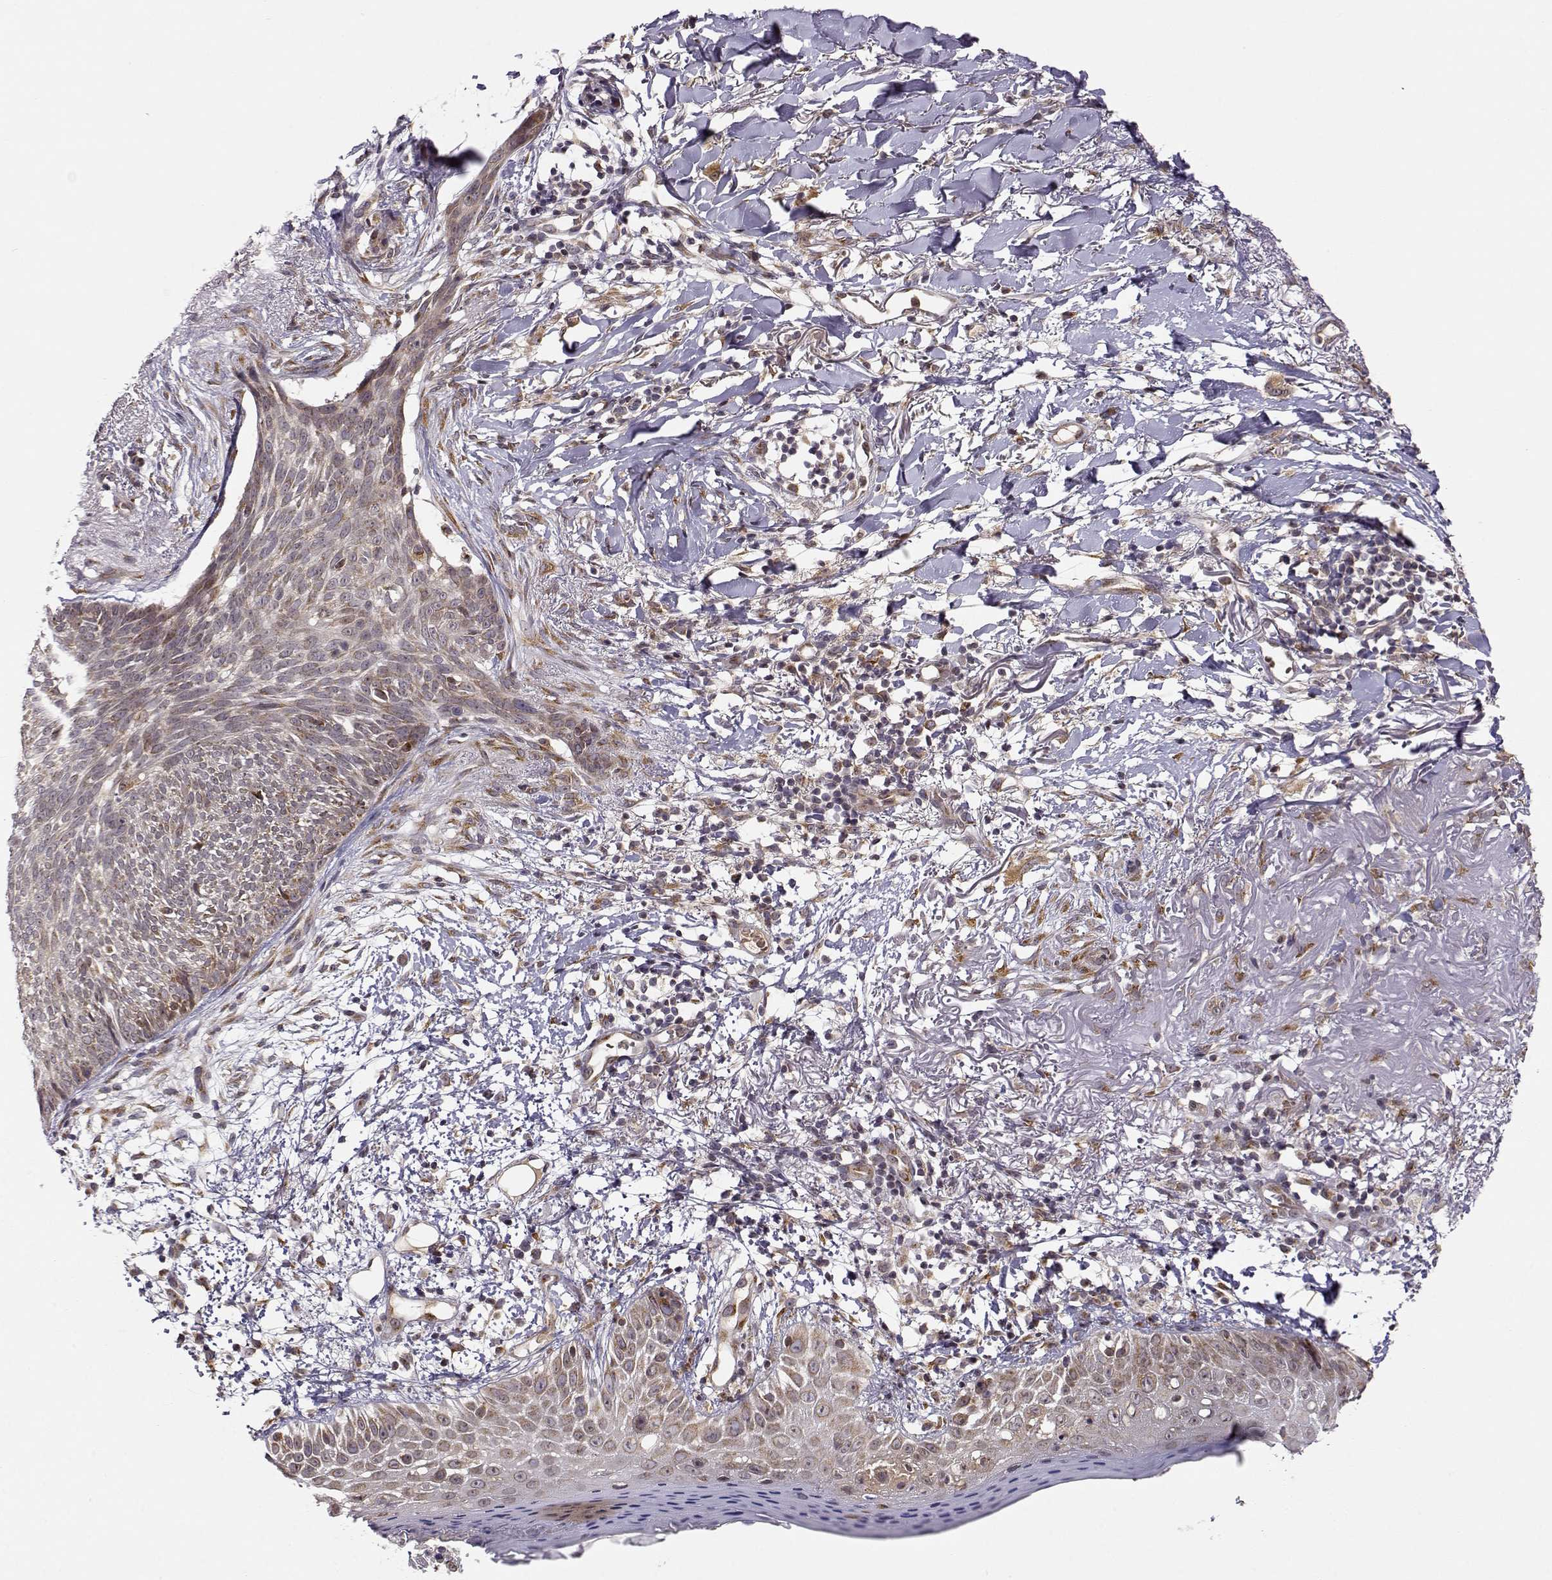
{"staining": {"intensity": "weak", "quantity": "25%-75%", "location": "cytoplasmic/membranous"}, "tissue": "skin cancer", "cell_type": "Tumor cells", "image_type": "cancer", "snomed": [{"axis": "morphology", "description": "Normal tissue, NOS"}, {"axis": "morphology", "description": "Basal cell carcinoma"}, {"axis": "topography", "description": "Skin"}], "caption": "Skin cancer stained with DAB (3,3'-diaminobenzidine) IHC shows low levels of weak cytoplasmic/membranous staining in approximately 25%-75% of tumor cells.", "gene": "ERGIC2", "patient": {"sex": "male", "age": 84}}